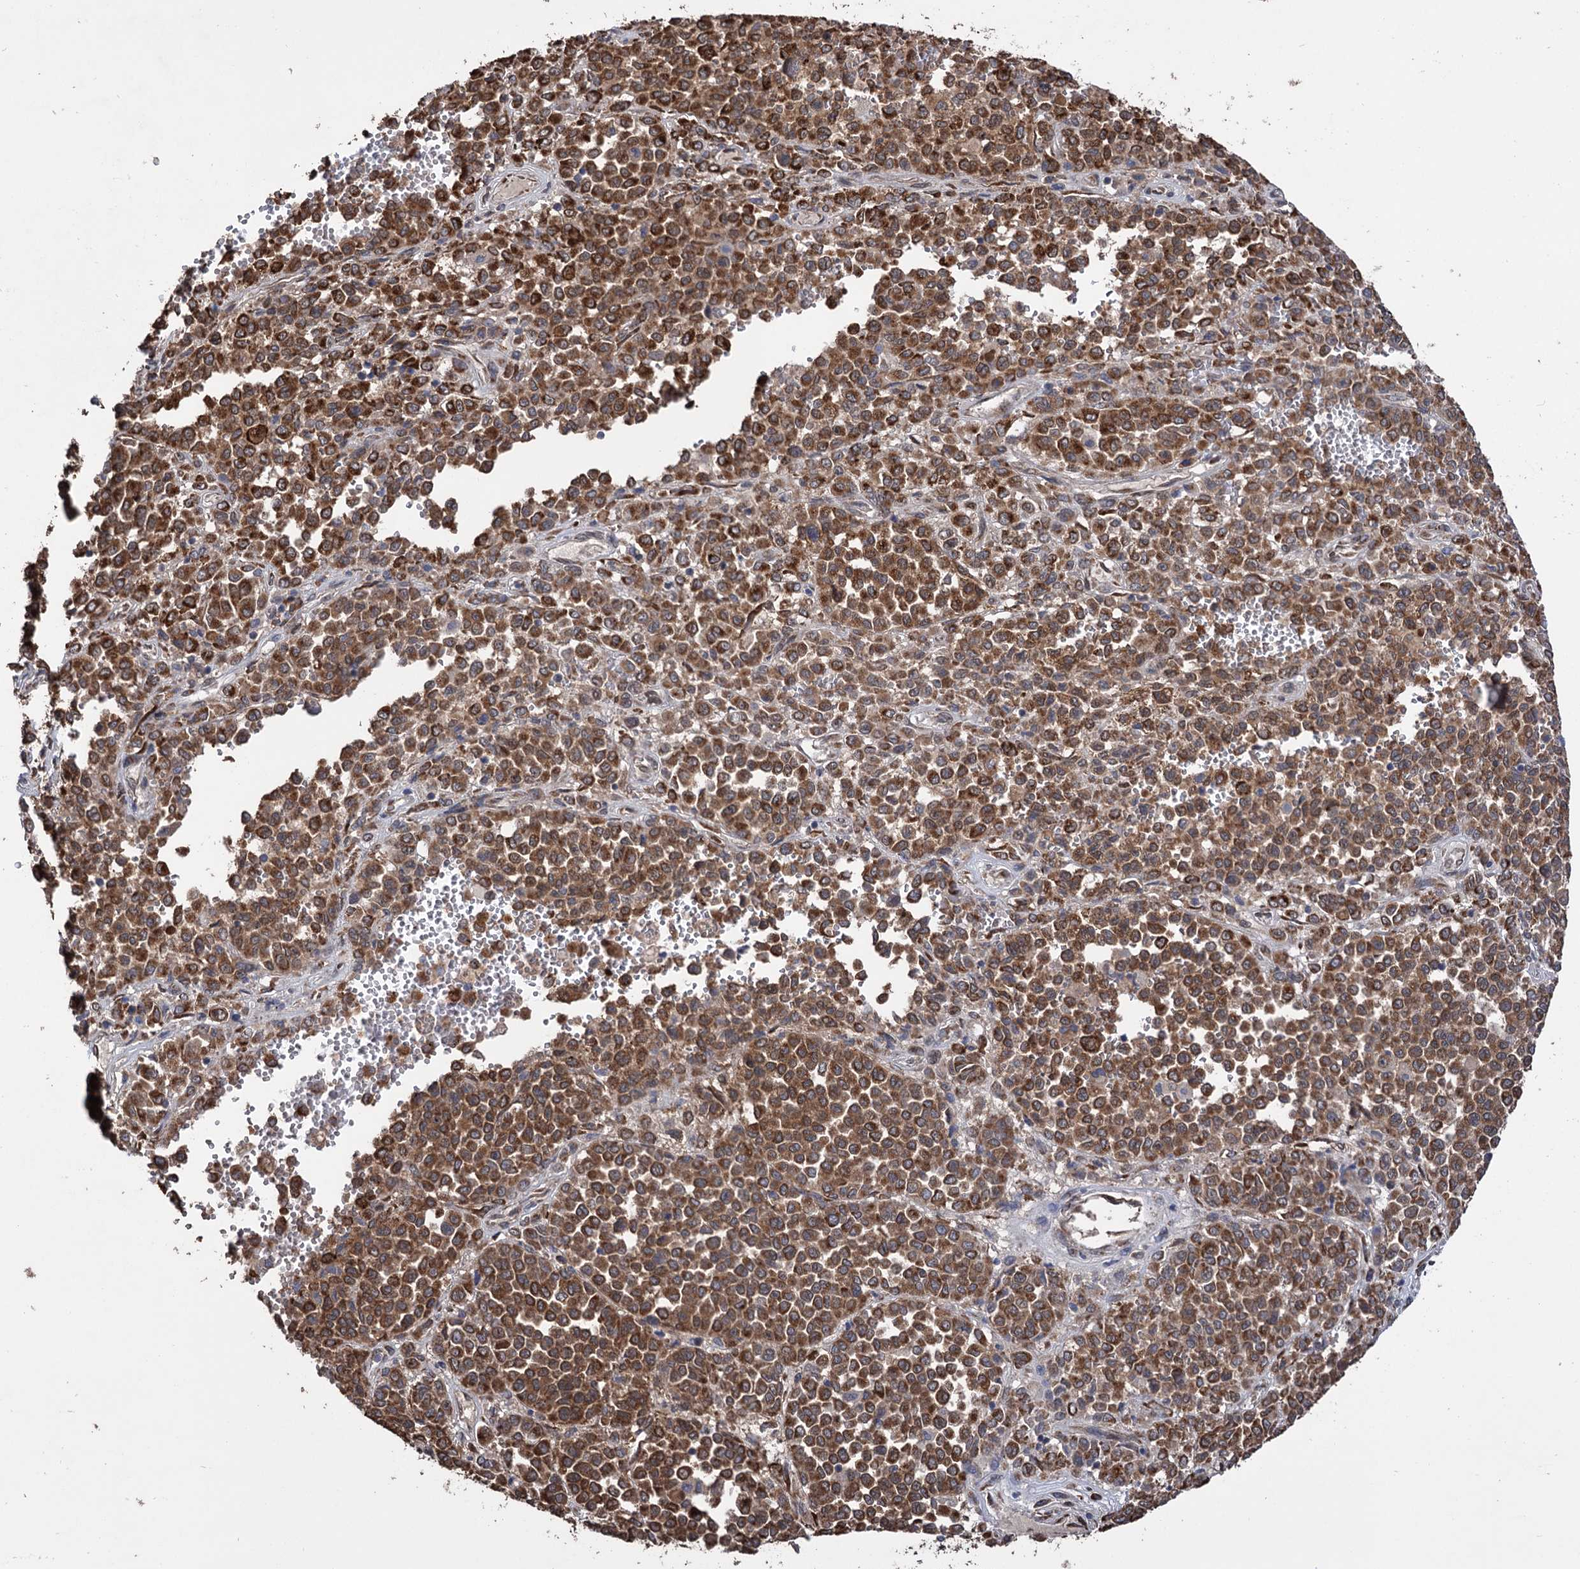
{"staining": {"intensity": "moderate", "quantity": ">75%", "location": "cytoplasmic/membranous"}, "tissue": "melanoma", "cell_type": "Tumor cells", "image_type": "cancer", "snomed": [{"axis": "morphology", "description": "Malignant melanoma, Metastatic site"}, {"axis": "topography", "description": "Pancreas"}], "caption": "Malignant melanoma (metastatic site) tissue exhibits moderate cytoplasmic/membranous expression in about >75% of tumor cells (DAB (3,3'-diaminobenzidine) = brown stain, brightfield microscopy at high magnification).", "gene": "CDAN1", "patient": {"sex": "female", "age": 30}}